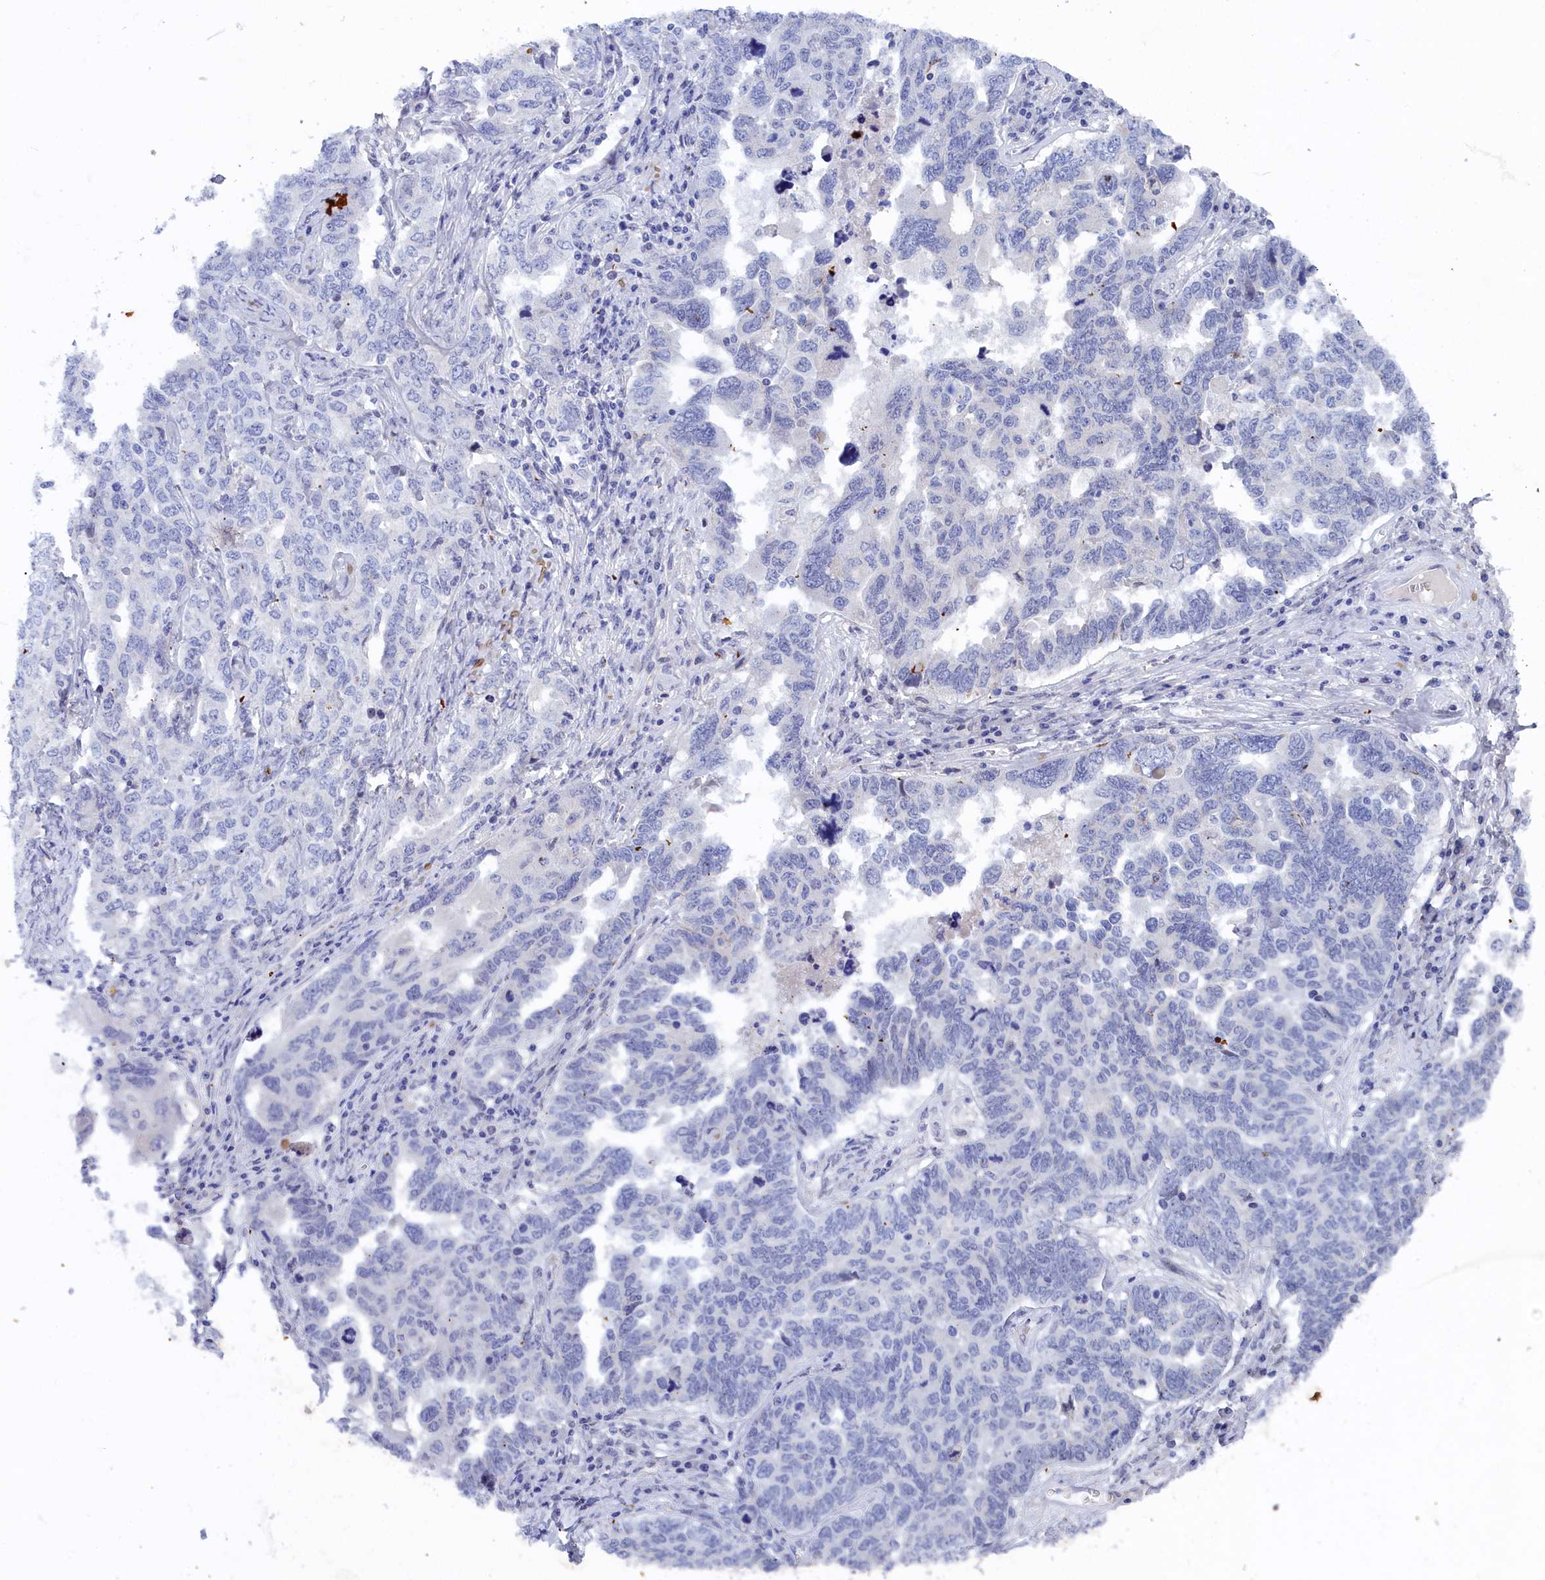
{"staining": {"intensity": "negative", "quantity": "none", "location": "none"}, "tissue": "ovarian cancer", "cell_type": "Tumor cells", "image_type": "cancer", "snomed": [{"axis": "morphology", "description": "Carcinoma, endometroid"}, {"axis": "topography", "description": "Ovary"}], "caption": "This is a micrograph of IHC staining of ovarian cancer, which shows no staining in tumor cells.", "gene": "WDR83", "patient": {"sex": "female", "age": 62}}